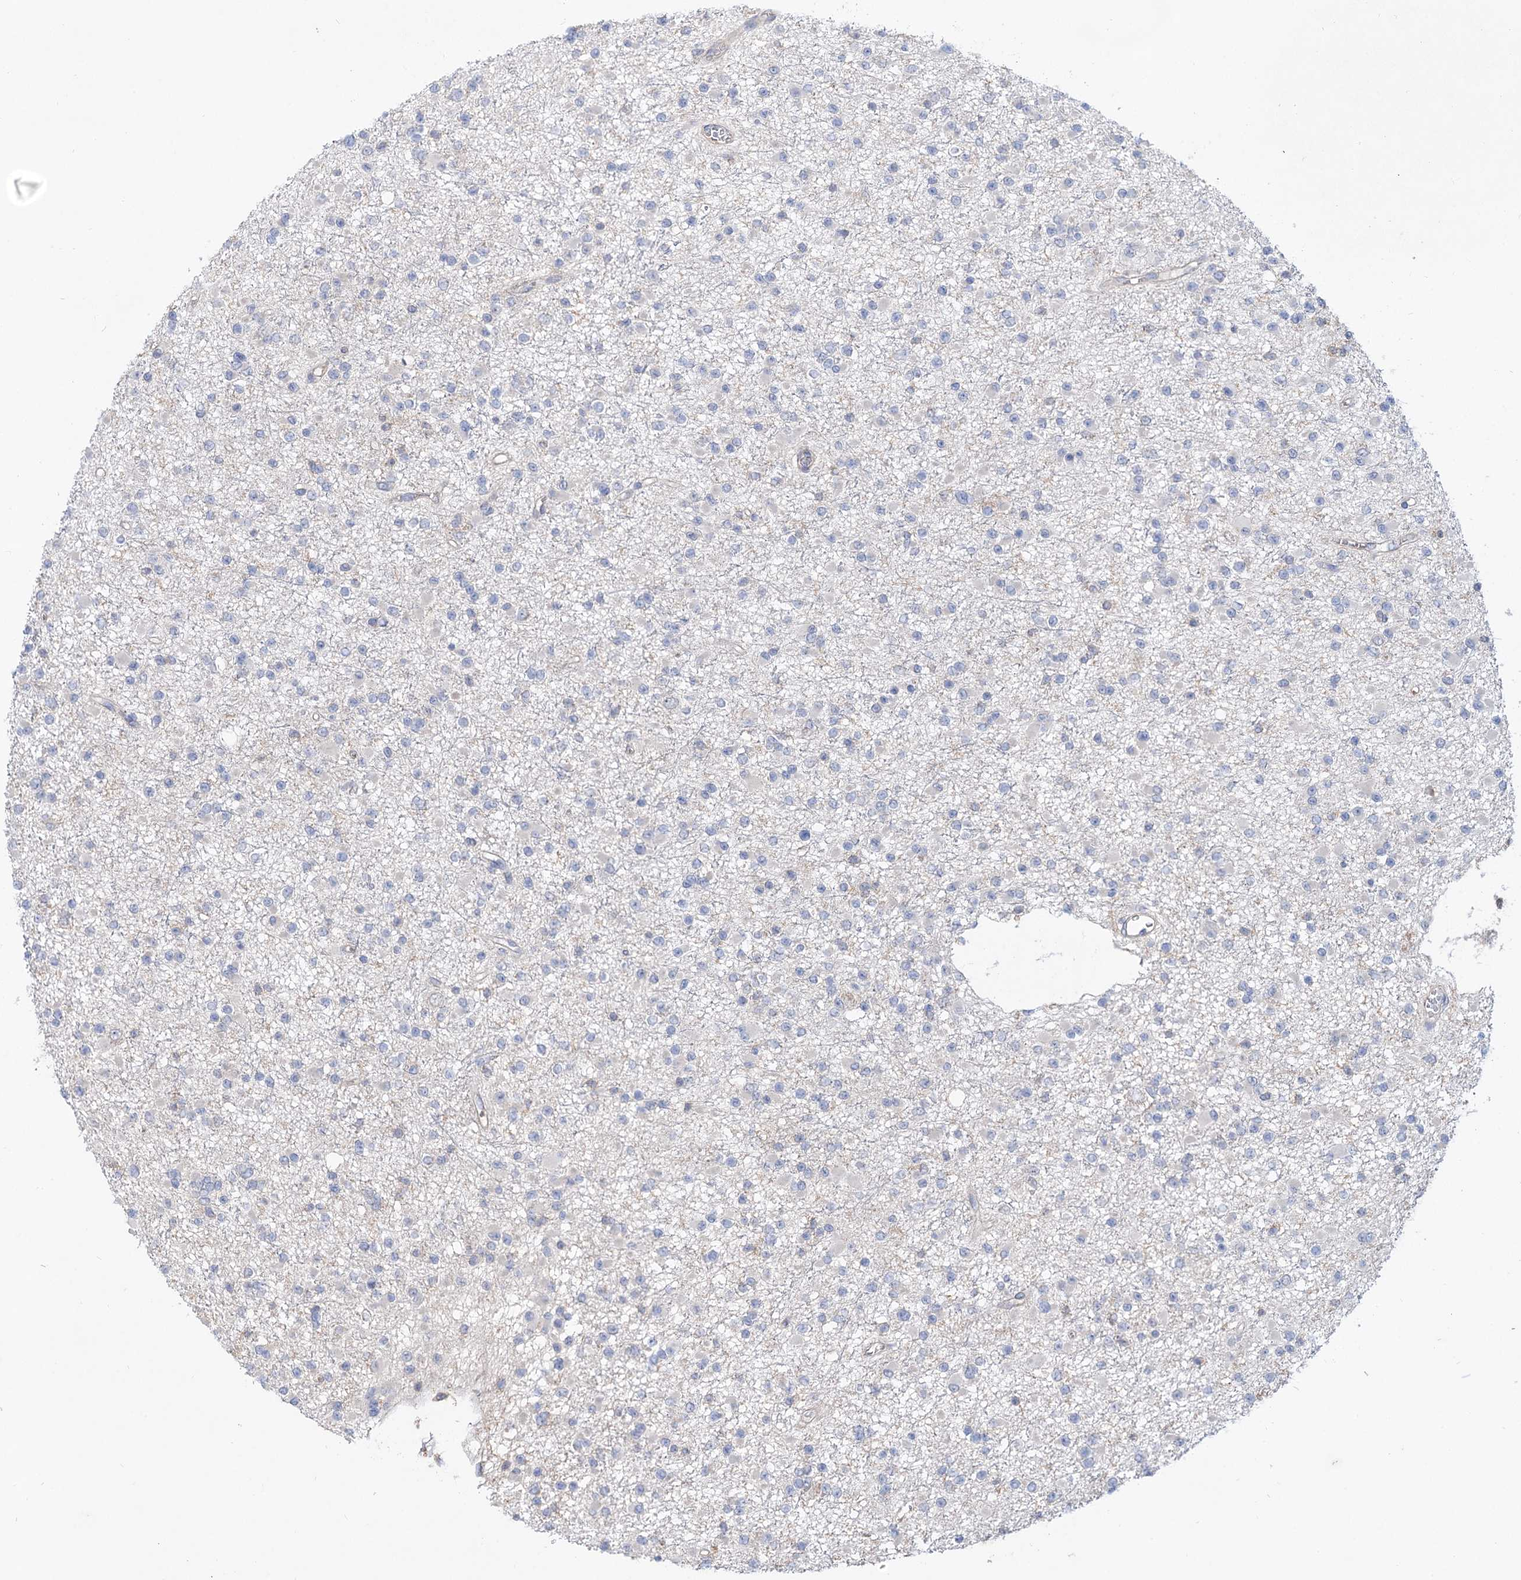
{"staining": {"intensity": "negative", "quantity": "none", "location": "none"}, "tissue": "glioma", "cell_type": "Tumor cells", "image_type": "cancer", "snomed": [{"axis": "morphology", "description": "Glioma, malignant, Low grade"}, {"axis": "topography", "description": "Brain"}], "caption": "Human low-grade glioma (malignant) stained for a protein using immunohistochemistry (IHC) shows no positivity in tumor cells.", "gene": "SEC24A", "patient": {"sex": "female", "age": 22}}